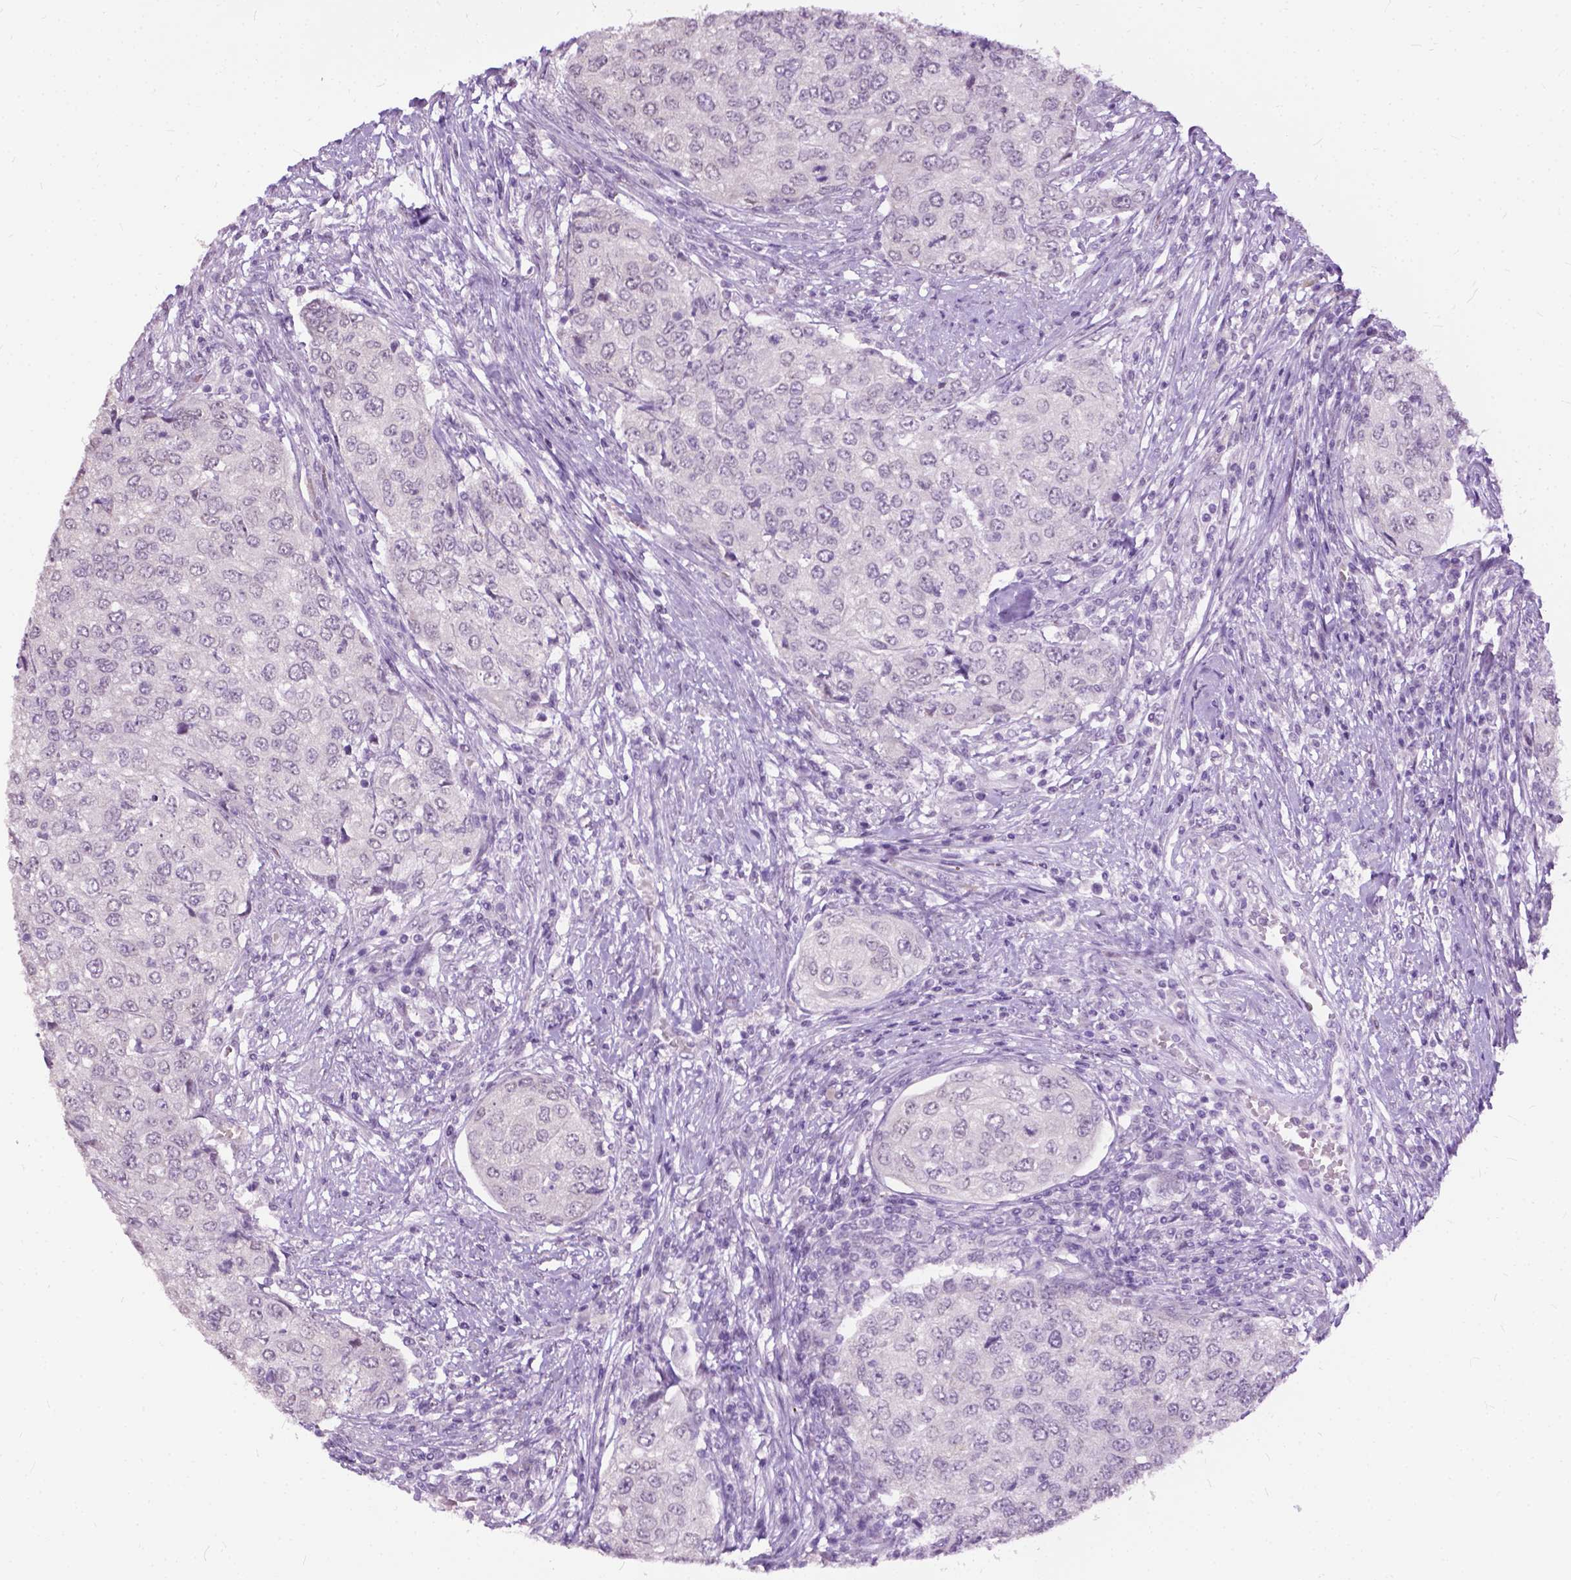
{"staining": {"intensity": "negative", "quantity": "none", "location": "none"}, "tissue": "urothelial cancer", "cell_type": "Tumor cells", "image_type": "cancer", "snomed": [{"axis": "morphology", "description": "Urothelial carcinoma, High grade"}, {"axis": "topography", "description": "Urinary bladder"}], "caption": "Immunohistochemical staining of human urothelial carcinoma (high-grade) shows no significant positivity in tumor cells.", "gene": "GPR37L1", "patient": {"sex": "female", "age": 78}}